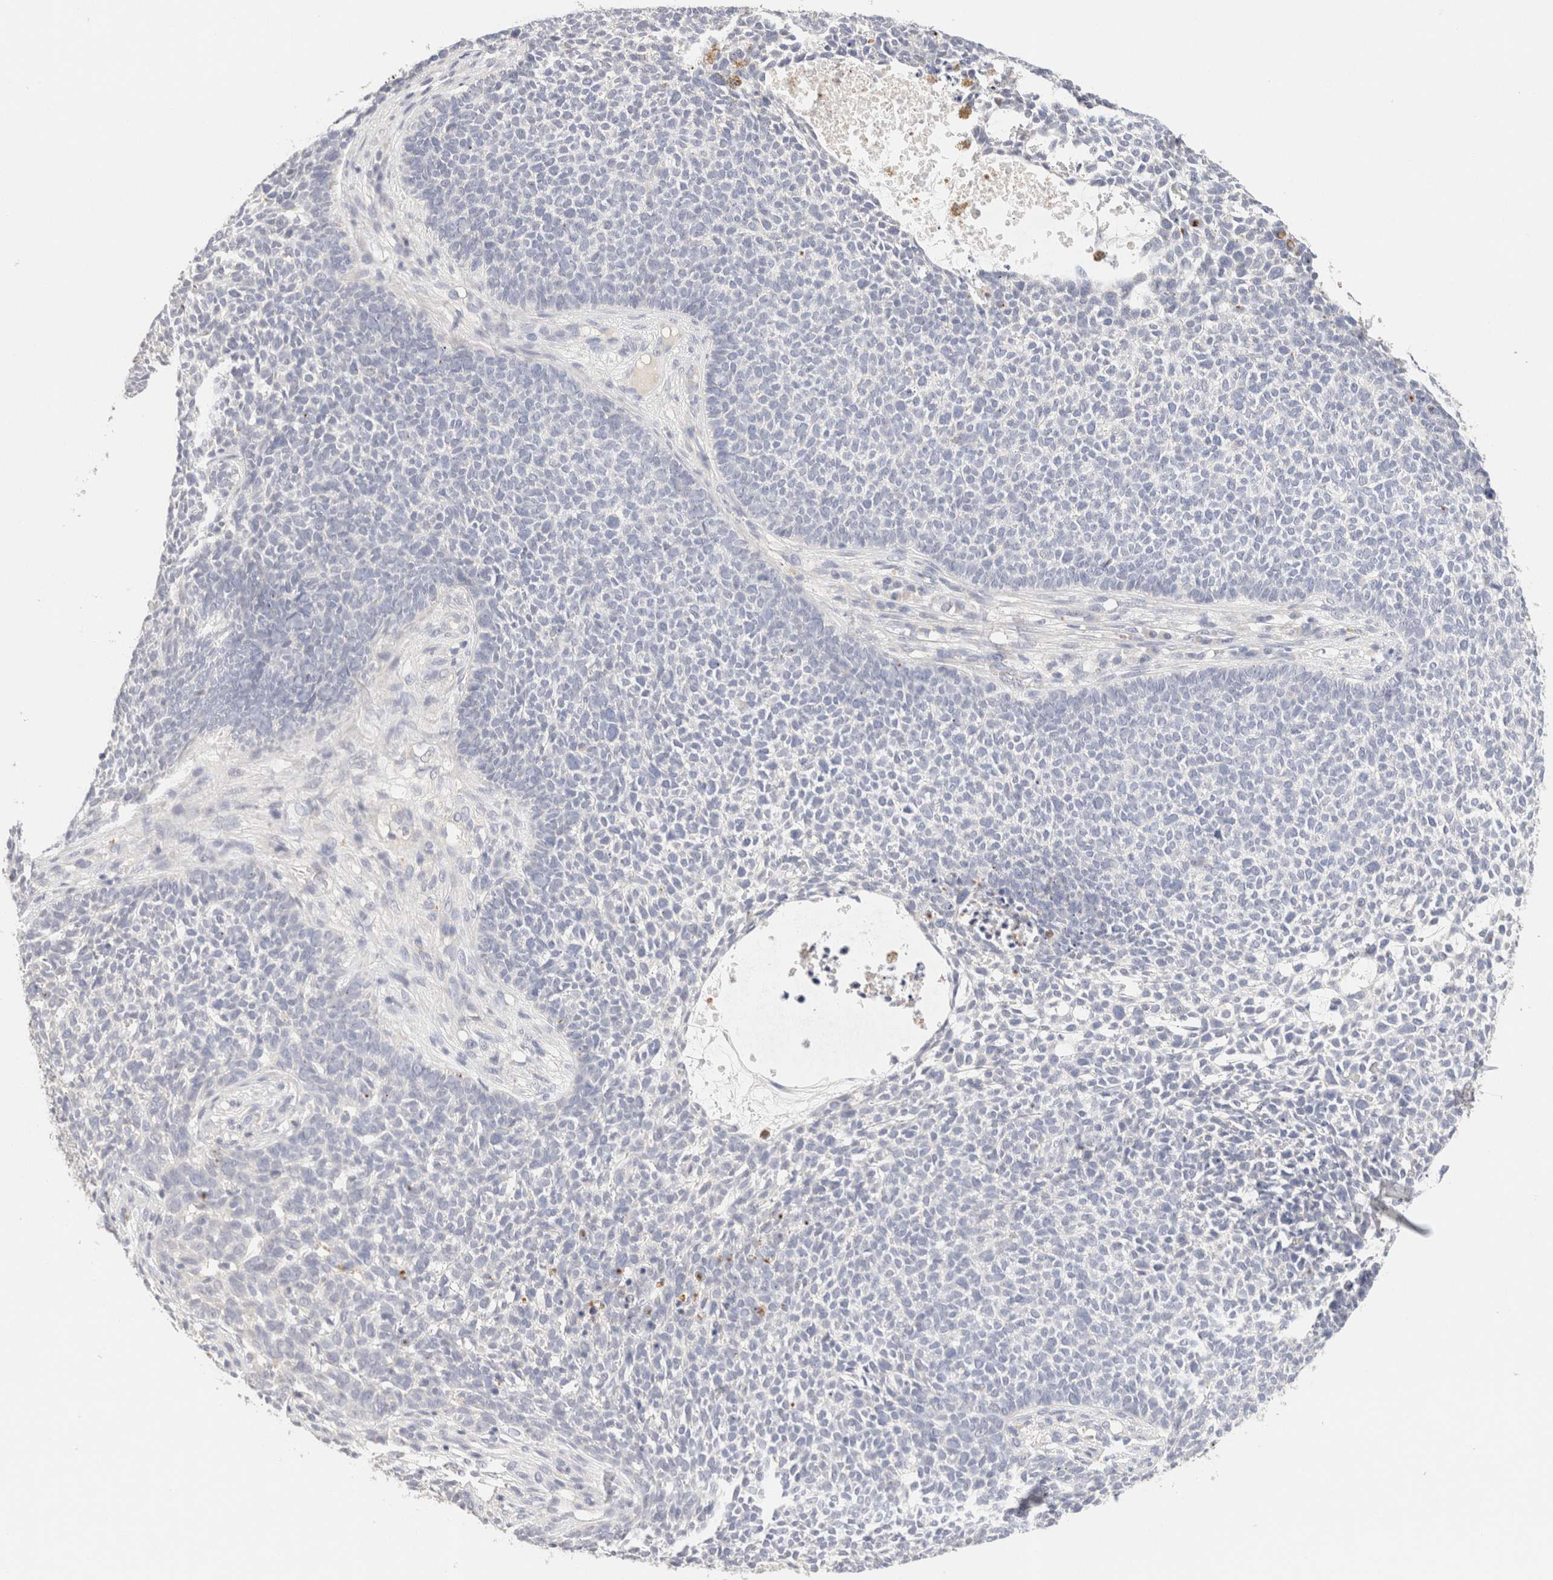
{"staining": {"intensity": "negative", "quantity": "none", "location": "none"}, "tissue": "skin cancer", "cell_type": "Tumor cells", "image_type": "cancer", "snomed": [{"axis": "morphology", "description": "Basal cell carcinoma"}, {"axis": "topography", "description": "Skin"}], "caption": "Immunohistochemistry (IHC) micrograph of human skin basal cell carcinoma stained for a protein (brown), which demonstrates no staining in tumor cells. (DAB immunohistochemistry (IHC) with hematoxylin counter stain).", "gene": "SCGB2A2", "patient": {"sex": "female", "age": 84}}